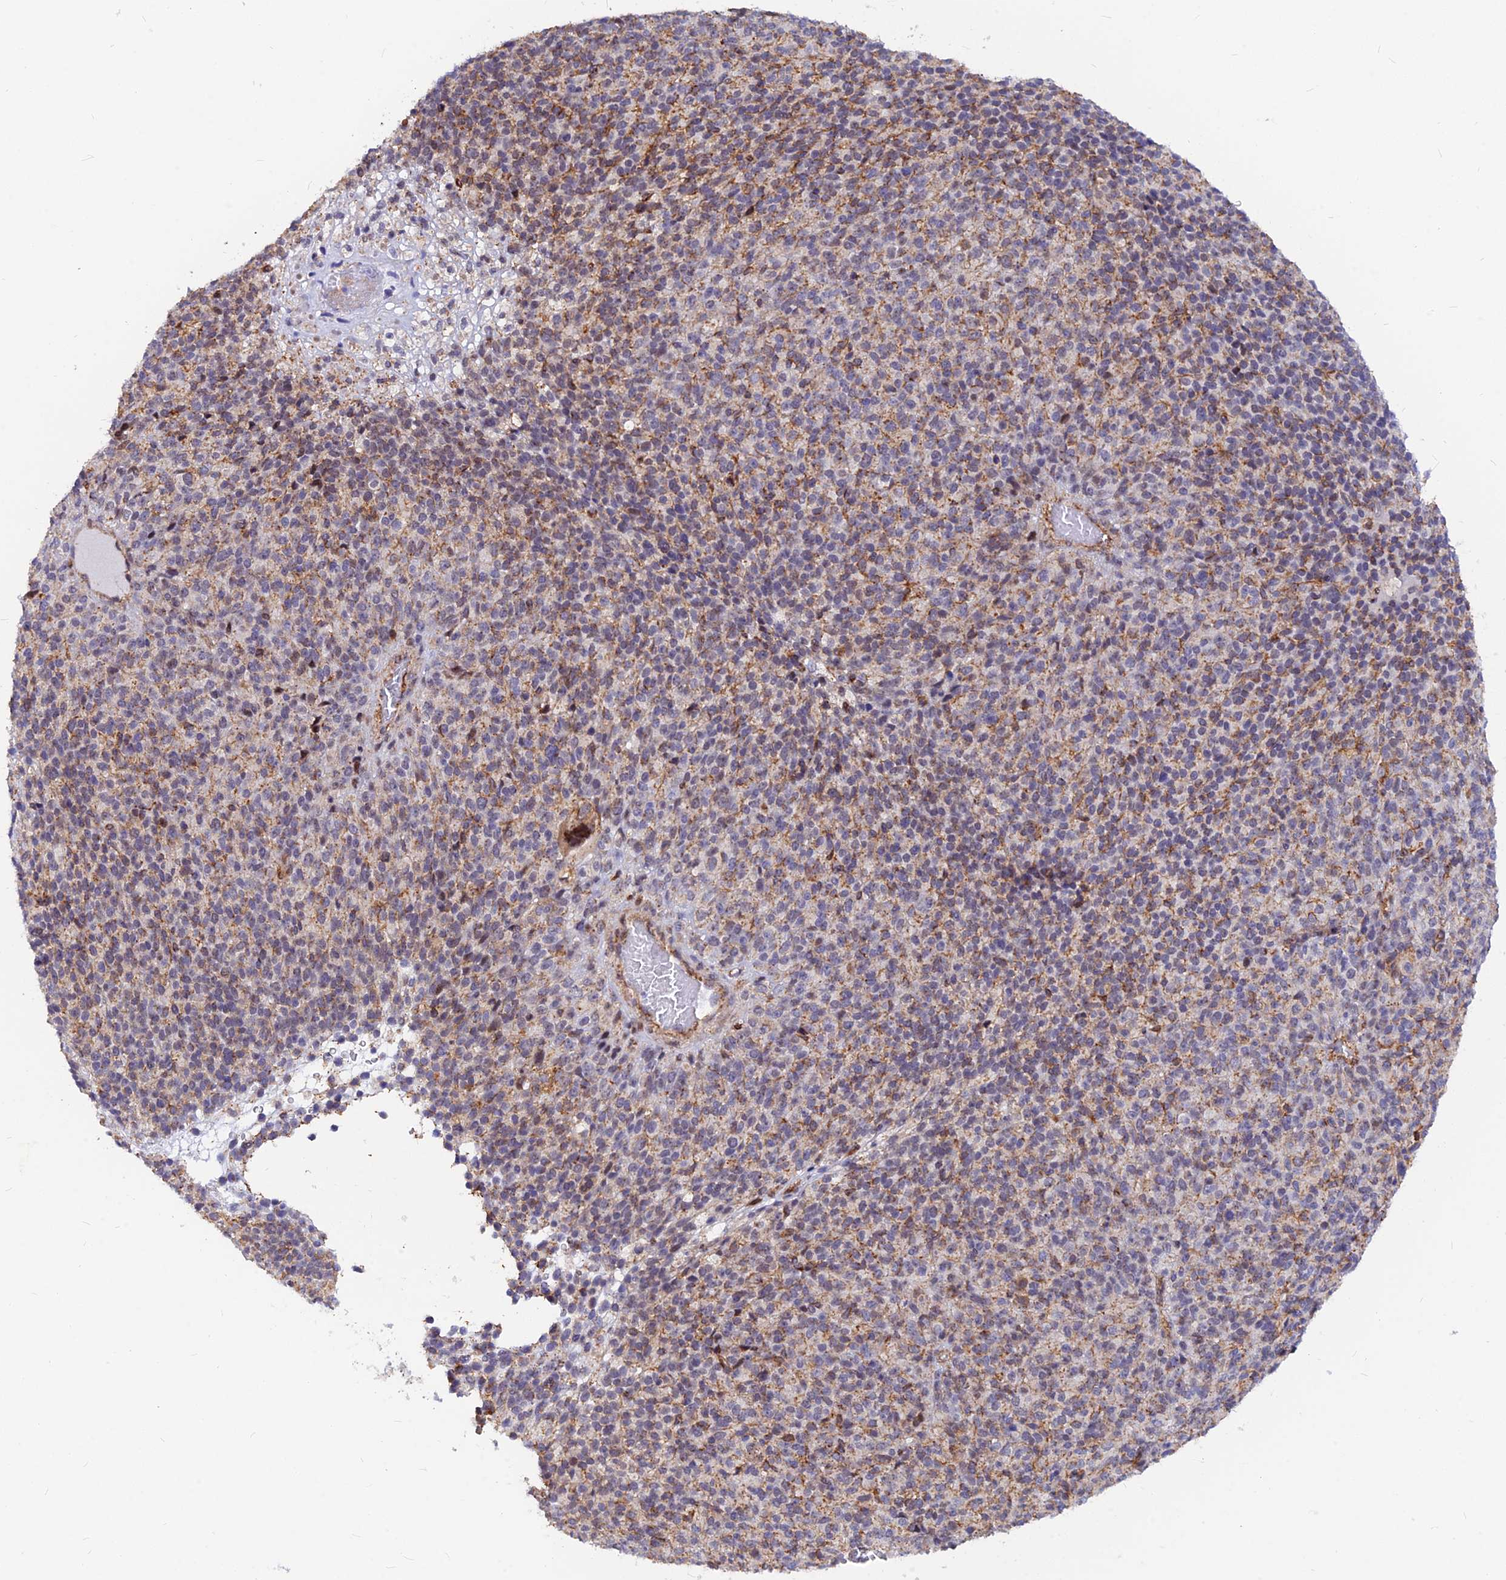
{"staining": {"intensity": "moderate", "quantity": "<25%", "location": "cytoplasmic/membranous"}, "tissue": "melanoma", "cell_type": "Tumor cells", "image_type": "cancer", "snomed": [{"axis": "morphology", "description": "Malignant melanoma, Metastatic site"}, {"axis": "topography", "description": "Brain"}], "caption": "Human melanoma stained with a brown dye reveals moderate cytoplasmic/membranous positive expression in about <25% of tumor cells.", "gene": "VSTM2L", "patient": {"sex": "female", "age": 56}}